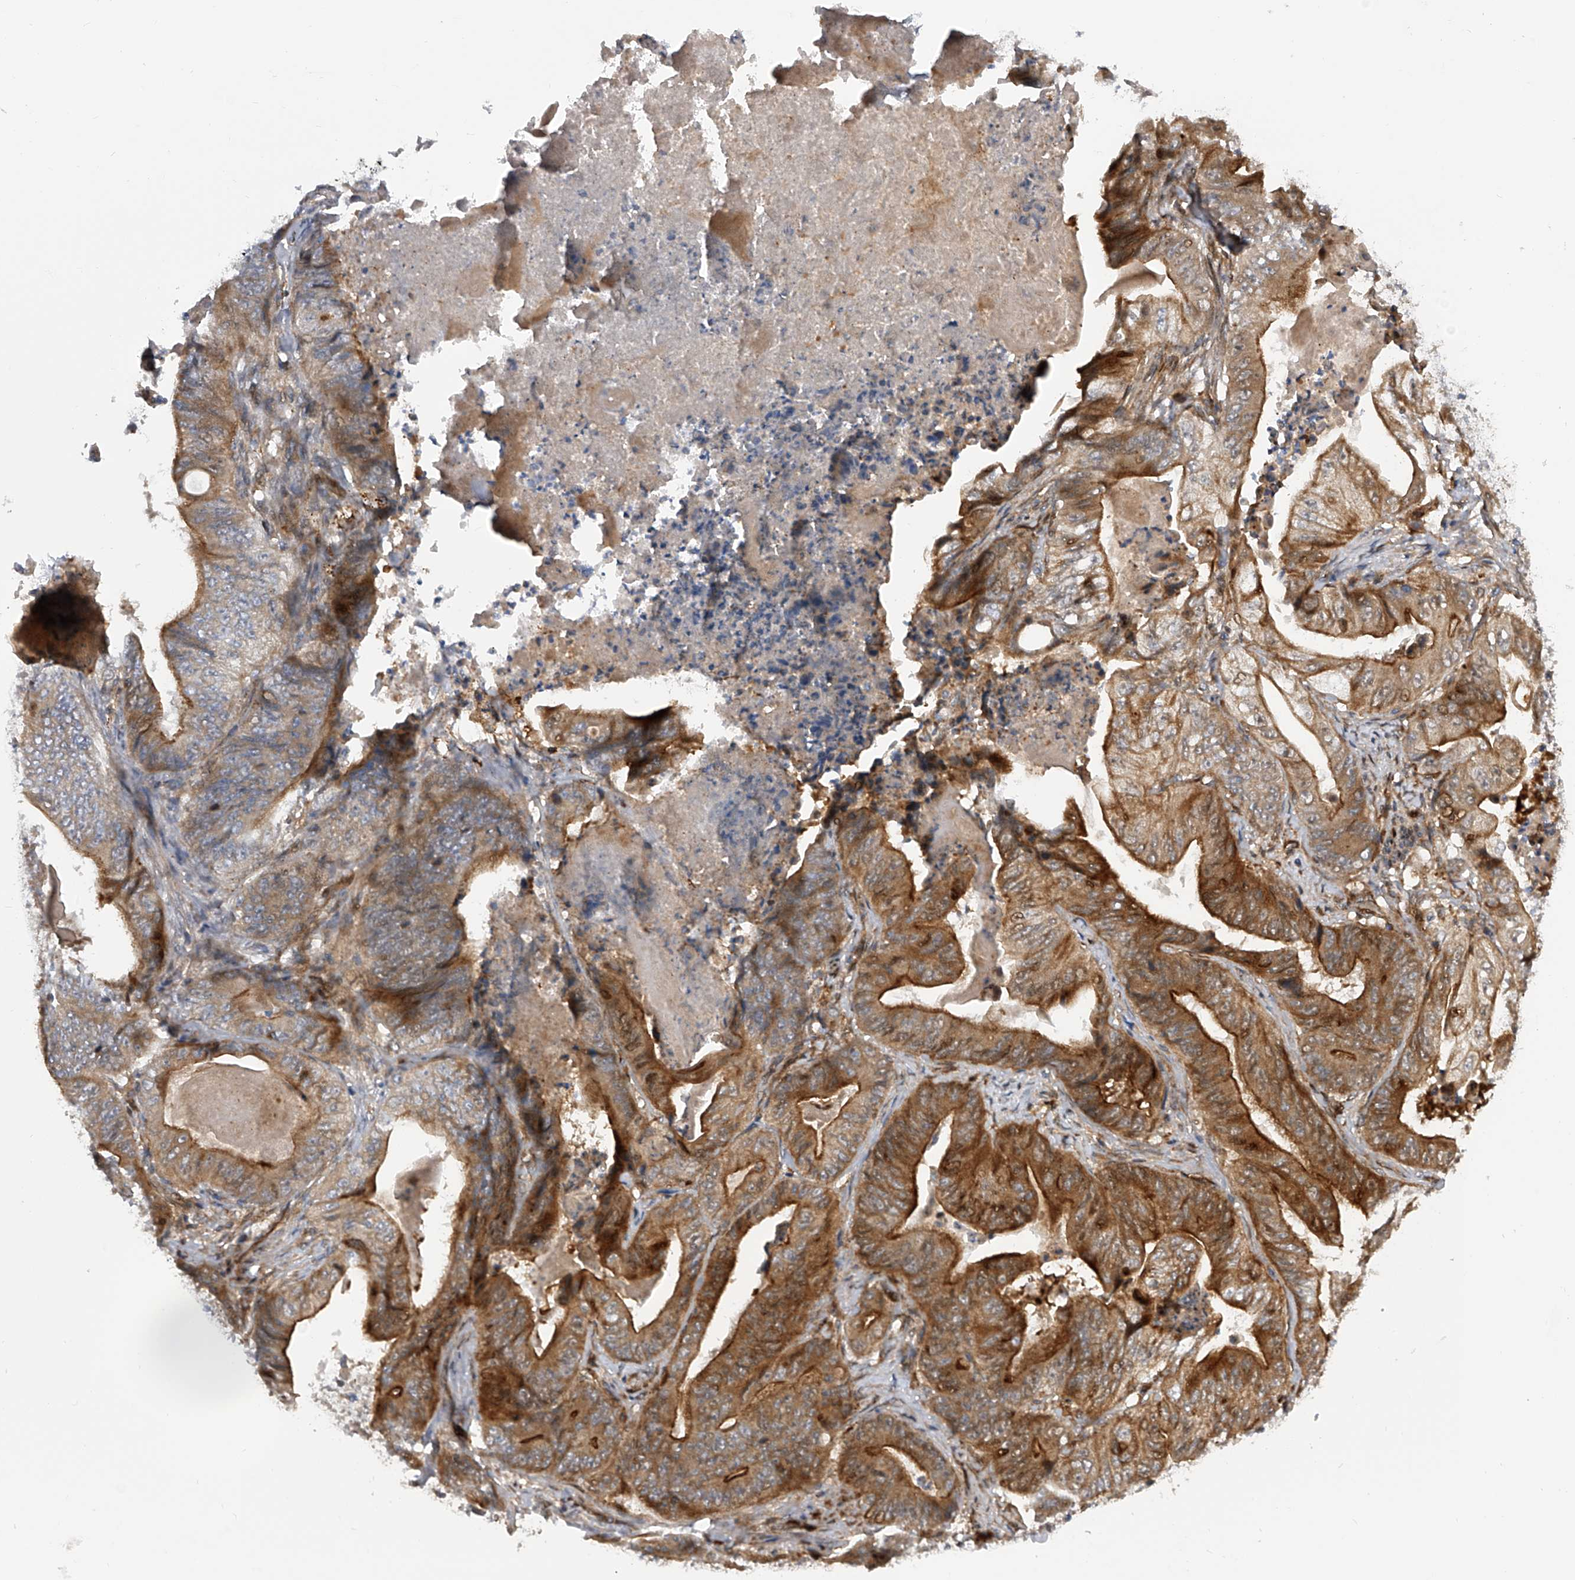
{"staining": {"intensity": "strong", "quantity": ">75%", "location": "cytoplasmic/membranous"}, "tissue": "stomach cancer", "cell_type": "Tumor cells", "image_type": "cancer", "snomed": [{"axis": "morphology", "description": "Adenocarcinoma, NOS"}, {"axis": "topography", "description": "Stomach"}], "caption": "Human stomach adenocarcinoma stained for a protein (brown) displays strong cytoplasmic/membranous positive positivity in about >75% of tumor cells.", "gene": "PDSS2", "patient": {"sex": "female", "age": 73}}